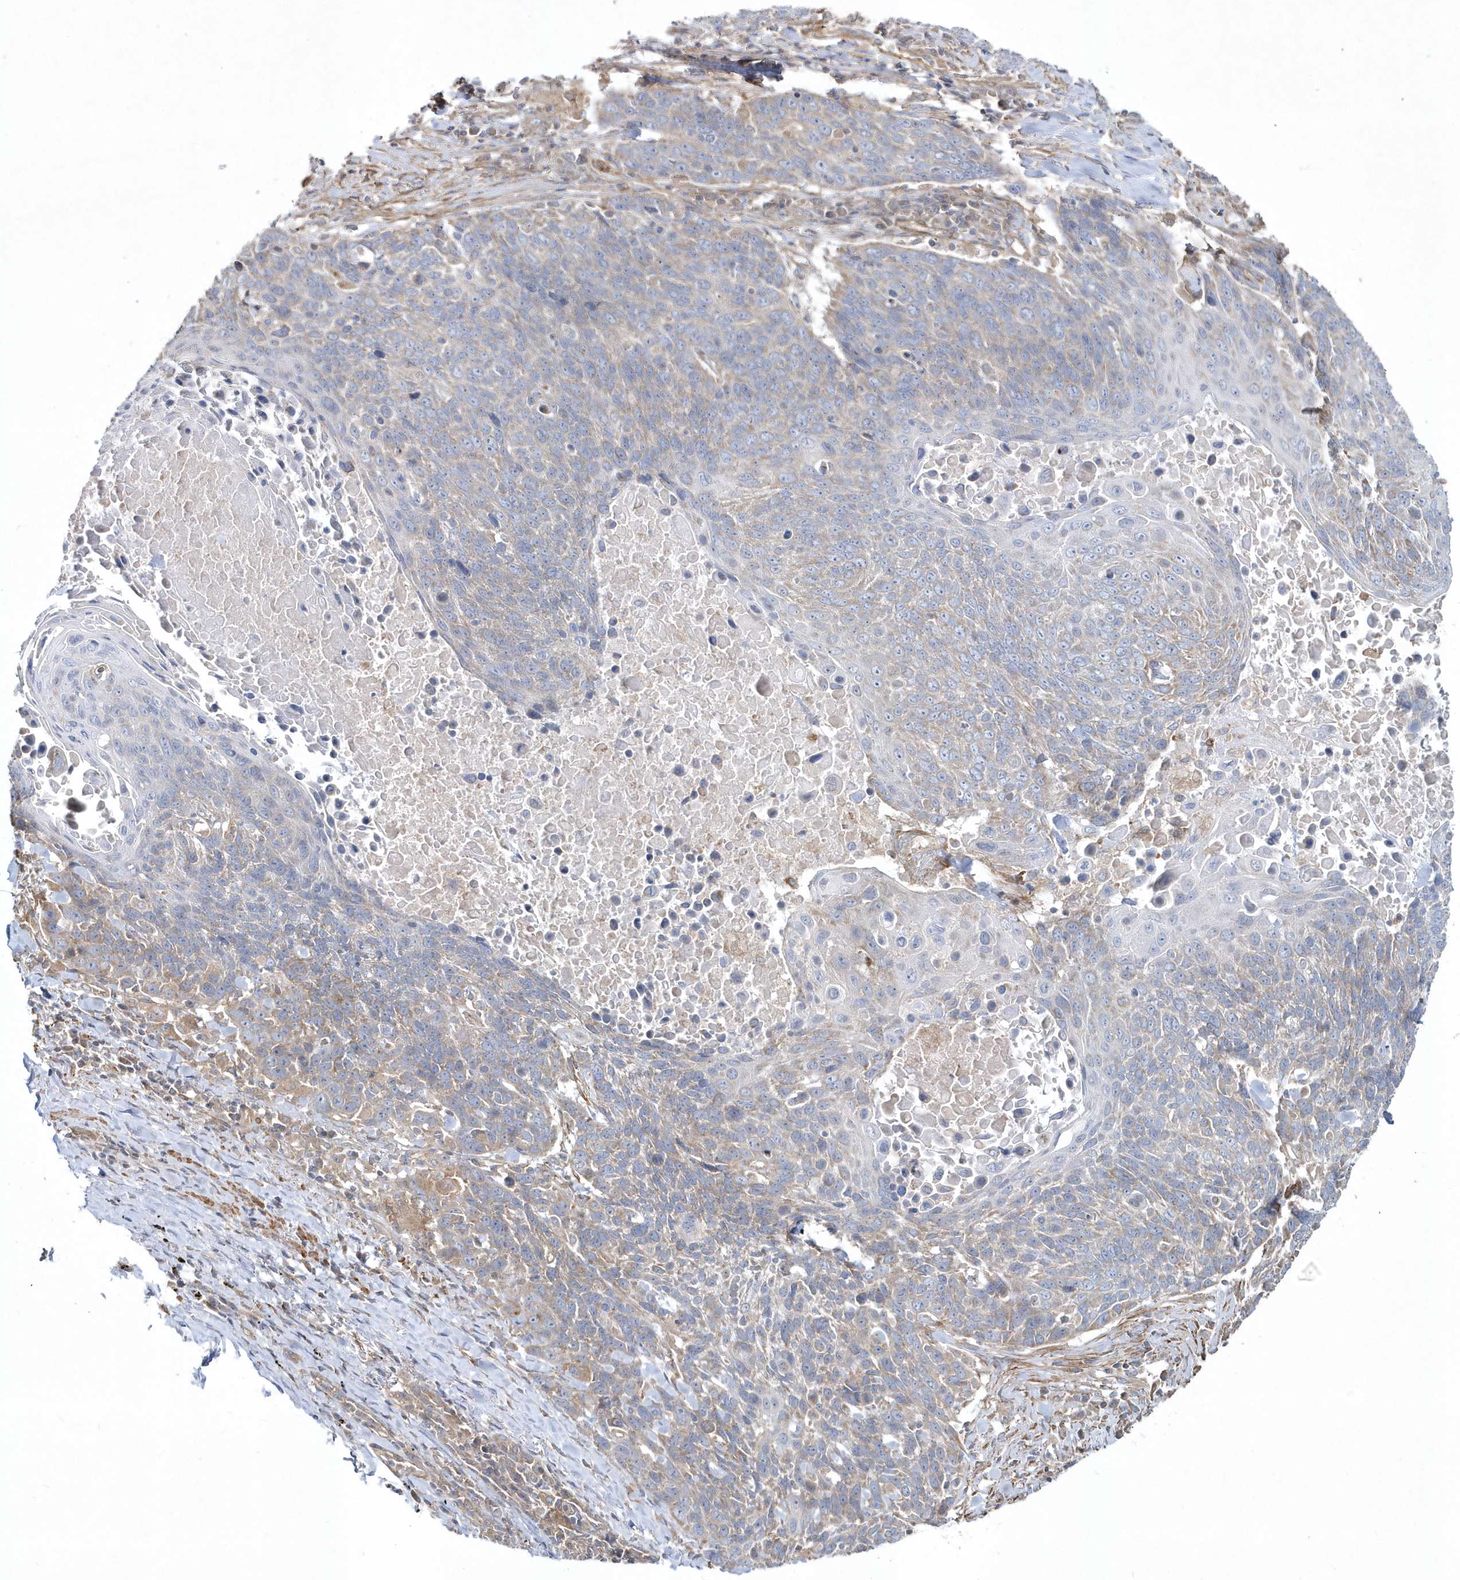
{"staining": {"intensity": "weak", "quantity": "25%-75%", "location": "cytoplasmic/membranous"}, "tissue": "lung cancer", "cell_type": "Tumor cells", "image_type": "cancer", "snomed": [{"axis": "morphology", "description": "Squamous cell carcinoma, NOS"}, {"axis": "topography", "description": "Lung"}], "caption": "There is low levels of weak cytoplasmic/membranous positivity in tumor cells of lung cancer, as demonstrated by immunohistochemical staining (brown color).", "gene": "LEXM", "patient": {"sex": "male", "age": 66}}